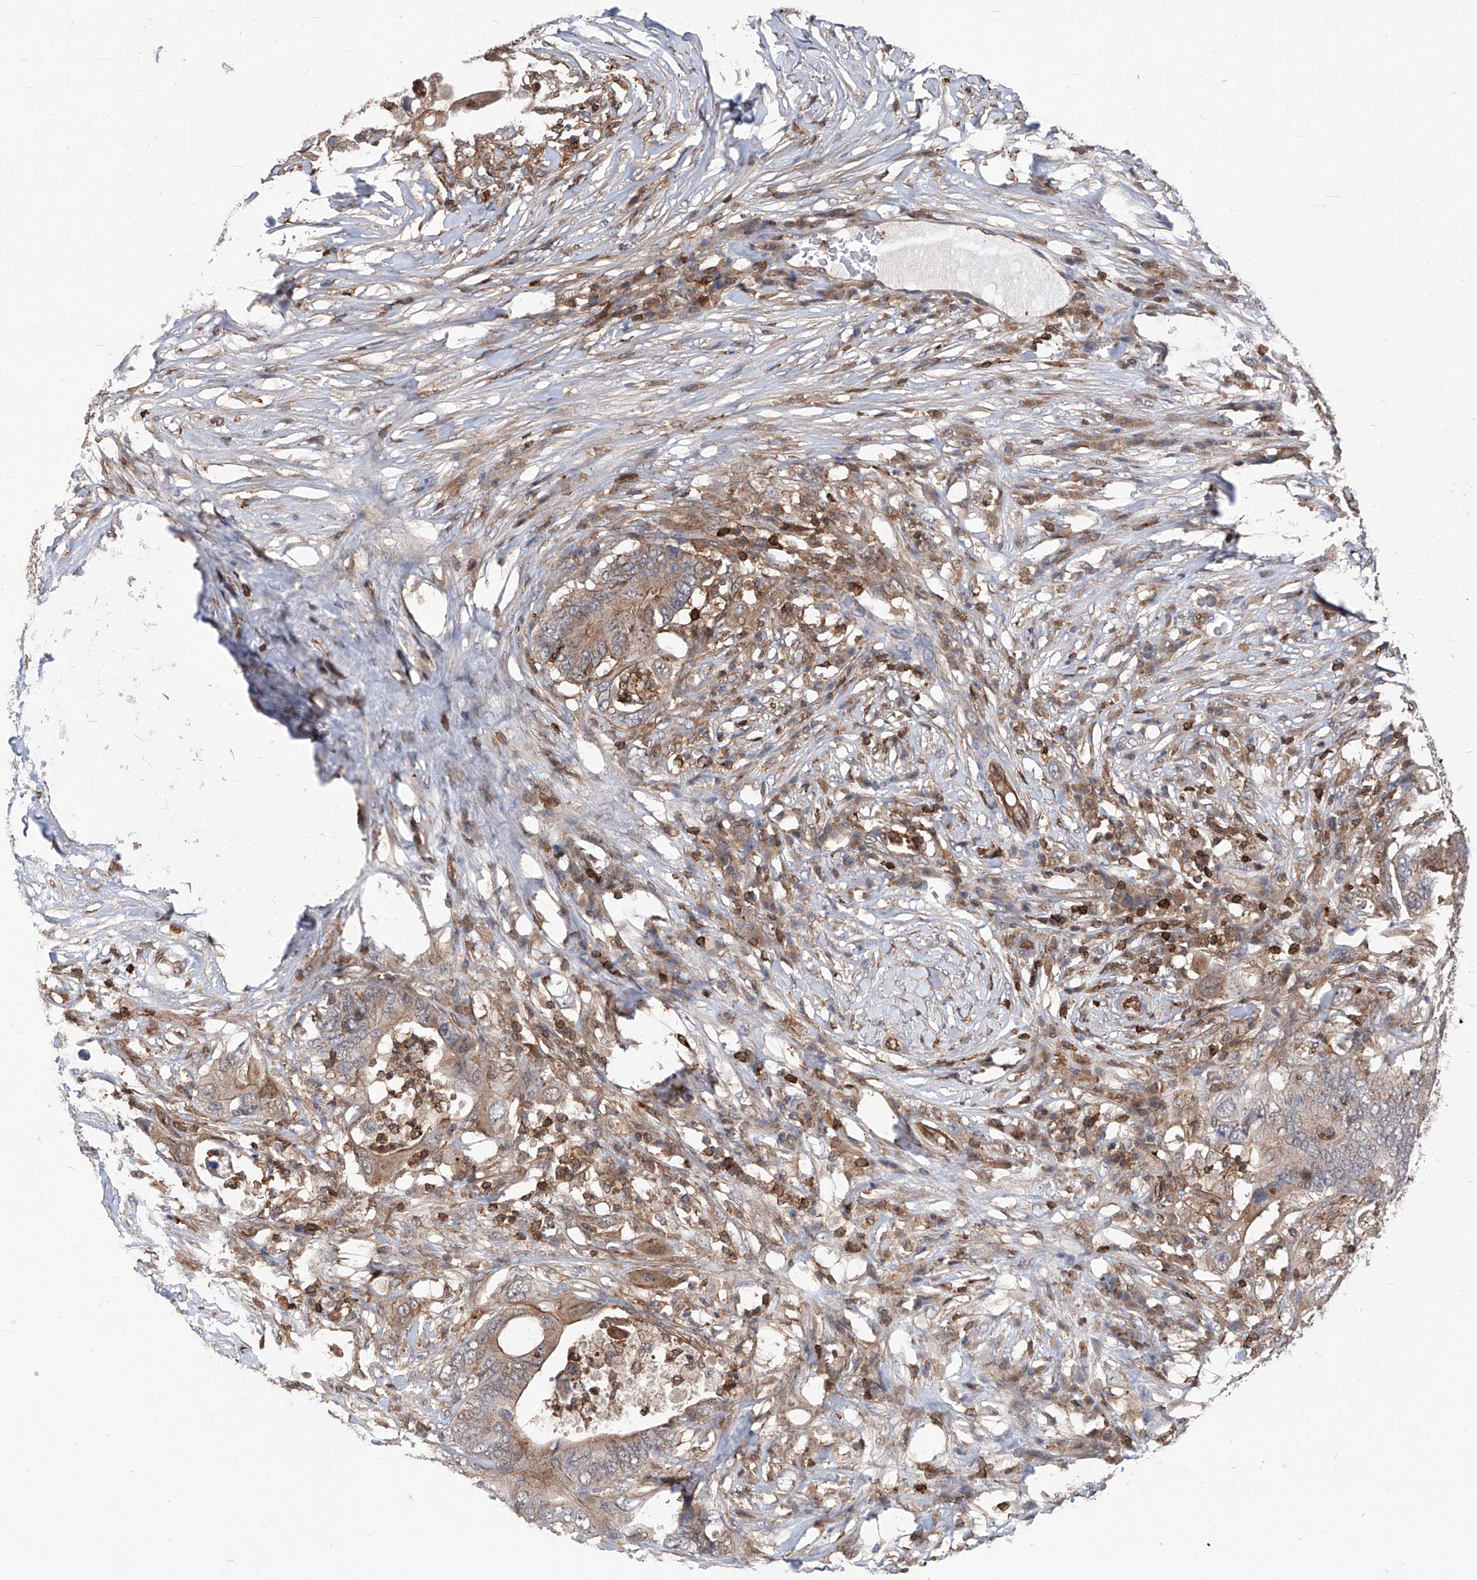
{"staining": {"intensity": "moderate", "quantity": ">75%", "location": "cytoplasmic/membranous"}, "tissue": "colorectal cancer", "cell_type": "Tumor cells", "image_type": "cancer", "snomed": [{"axis": "morphology", "description": "Adenocarcinoma, NOS"}, {"axis": "topography", "description": "Colon"}], "caption": "An image of adenocarcinoma (colorectal) stained for a protein displays moderate cytoplasmic/membranous brown staining in tumor cells.", "gene": "ABRACL", "patient": {"sex": "male", "age": 71}}